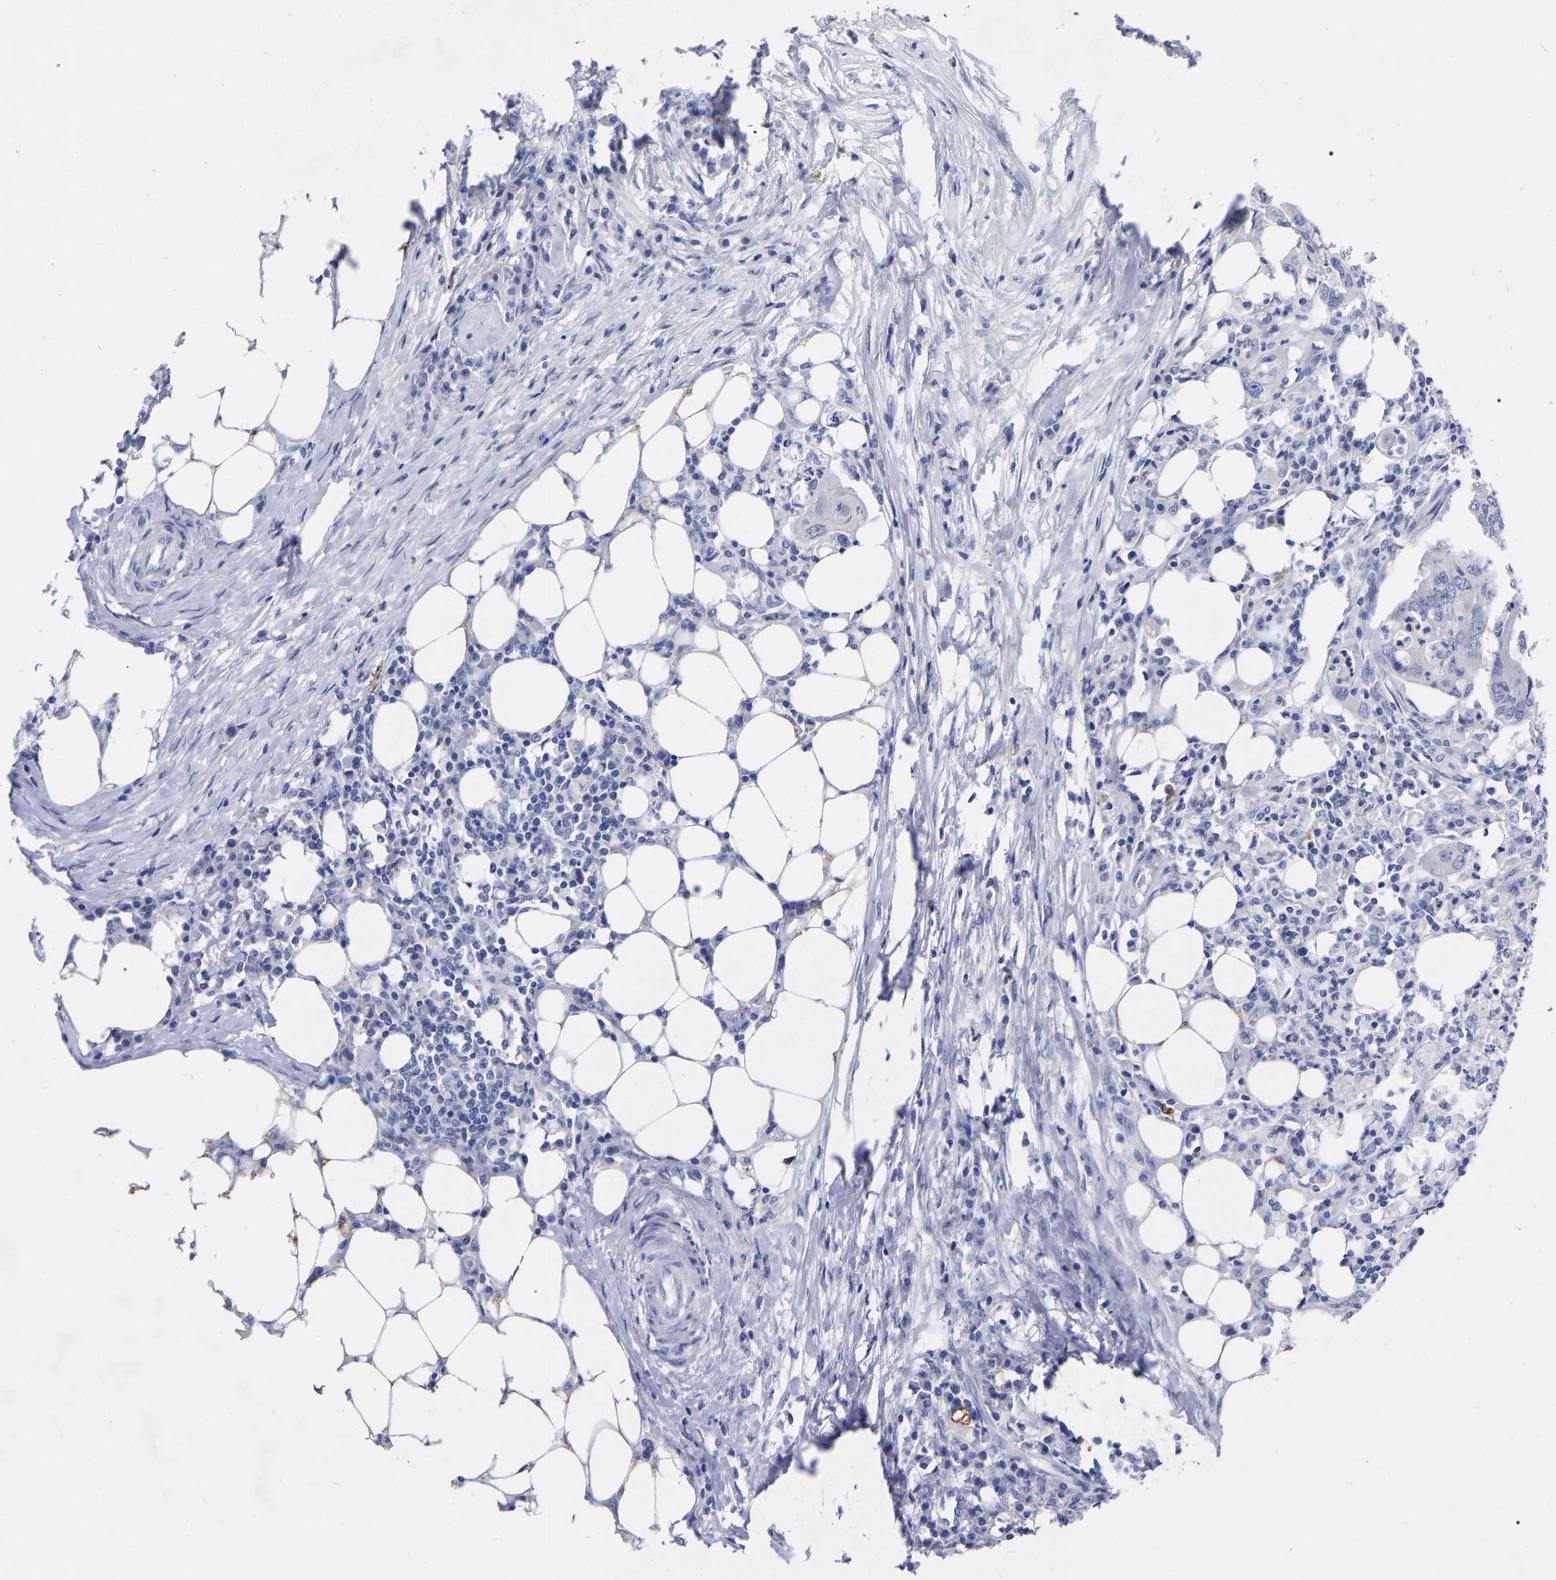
{"staining": {"intensity": "negative", "quantity": "none", "location": "none"}, "tissue": "colorectal cancer", "cell_type": "Tumor cells", "image_type": "cancer", "snomed": [{"axis": "morphology", "description": "Adenocarcinoma, NOS"}, {"axis": "topography", "description": "Colon"}], "caption": "Human adenocarcinoma (colorectal) stained for a protein using IHC reveals no expression in tumor cells.", "gene": "ANXA13", "patient": {"sex": "male", "age": 71}}